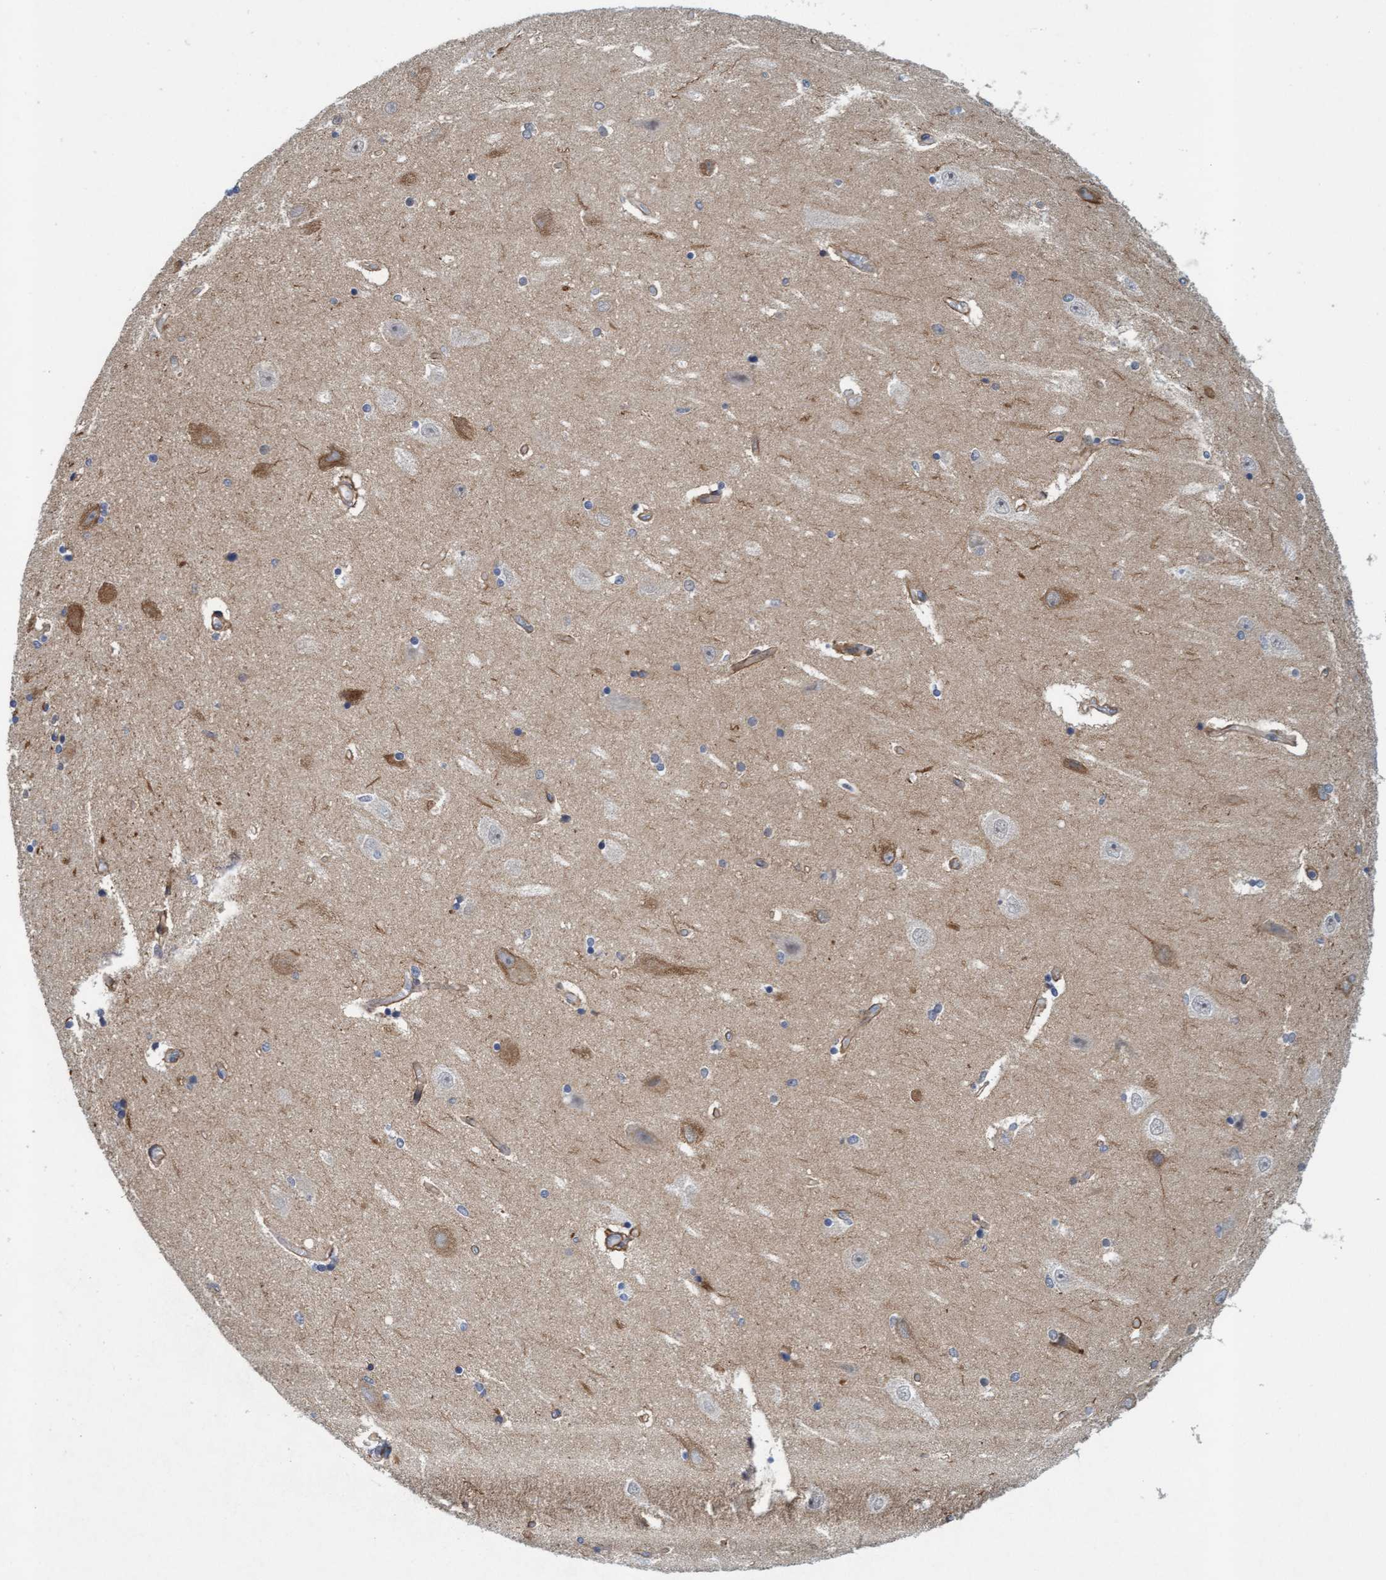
{"staining": {"intensity": "weak", "quantity": "<25%", "location": "cytoplasmic/membranous"}, "tissue": "hippocampus", "cell_type": "Glial cells", "image_type": "normal", "snomed": [{"axis": "morphology", "description": "Normal tissue, NOS"}, {"axis": "topography", "description": "Hippocampus"}], "caption": "This is an immunohistochemistry photomicrograph of normal human hippocampus. There is no positivity in glial cells.", "gene": "TSTD2", "patient": {"sex": "female", "age": 54}}